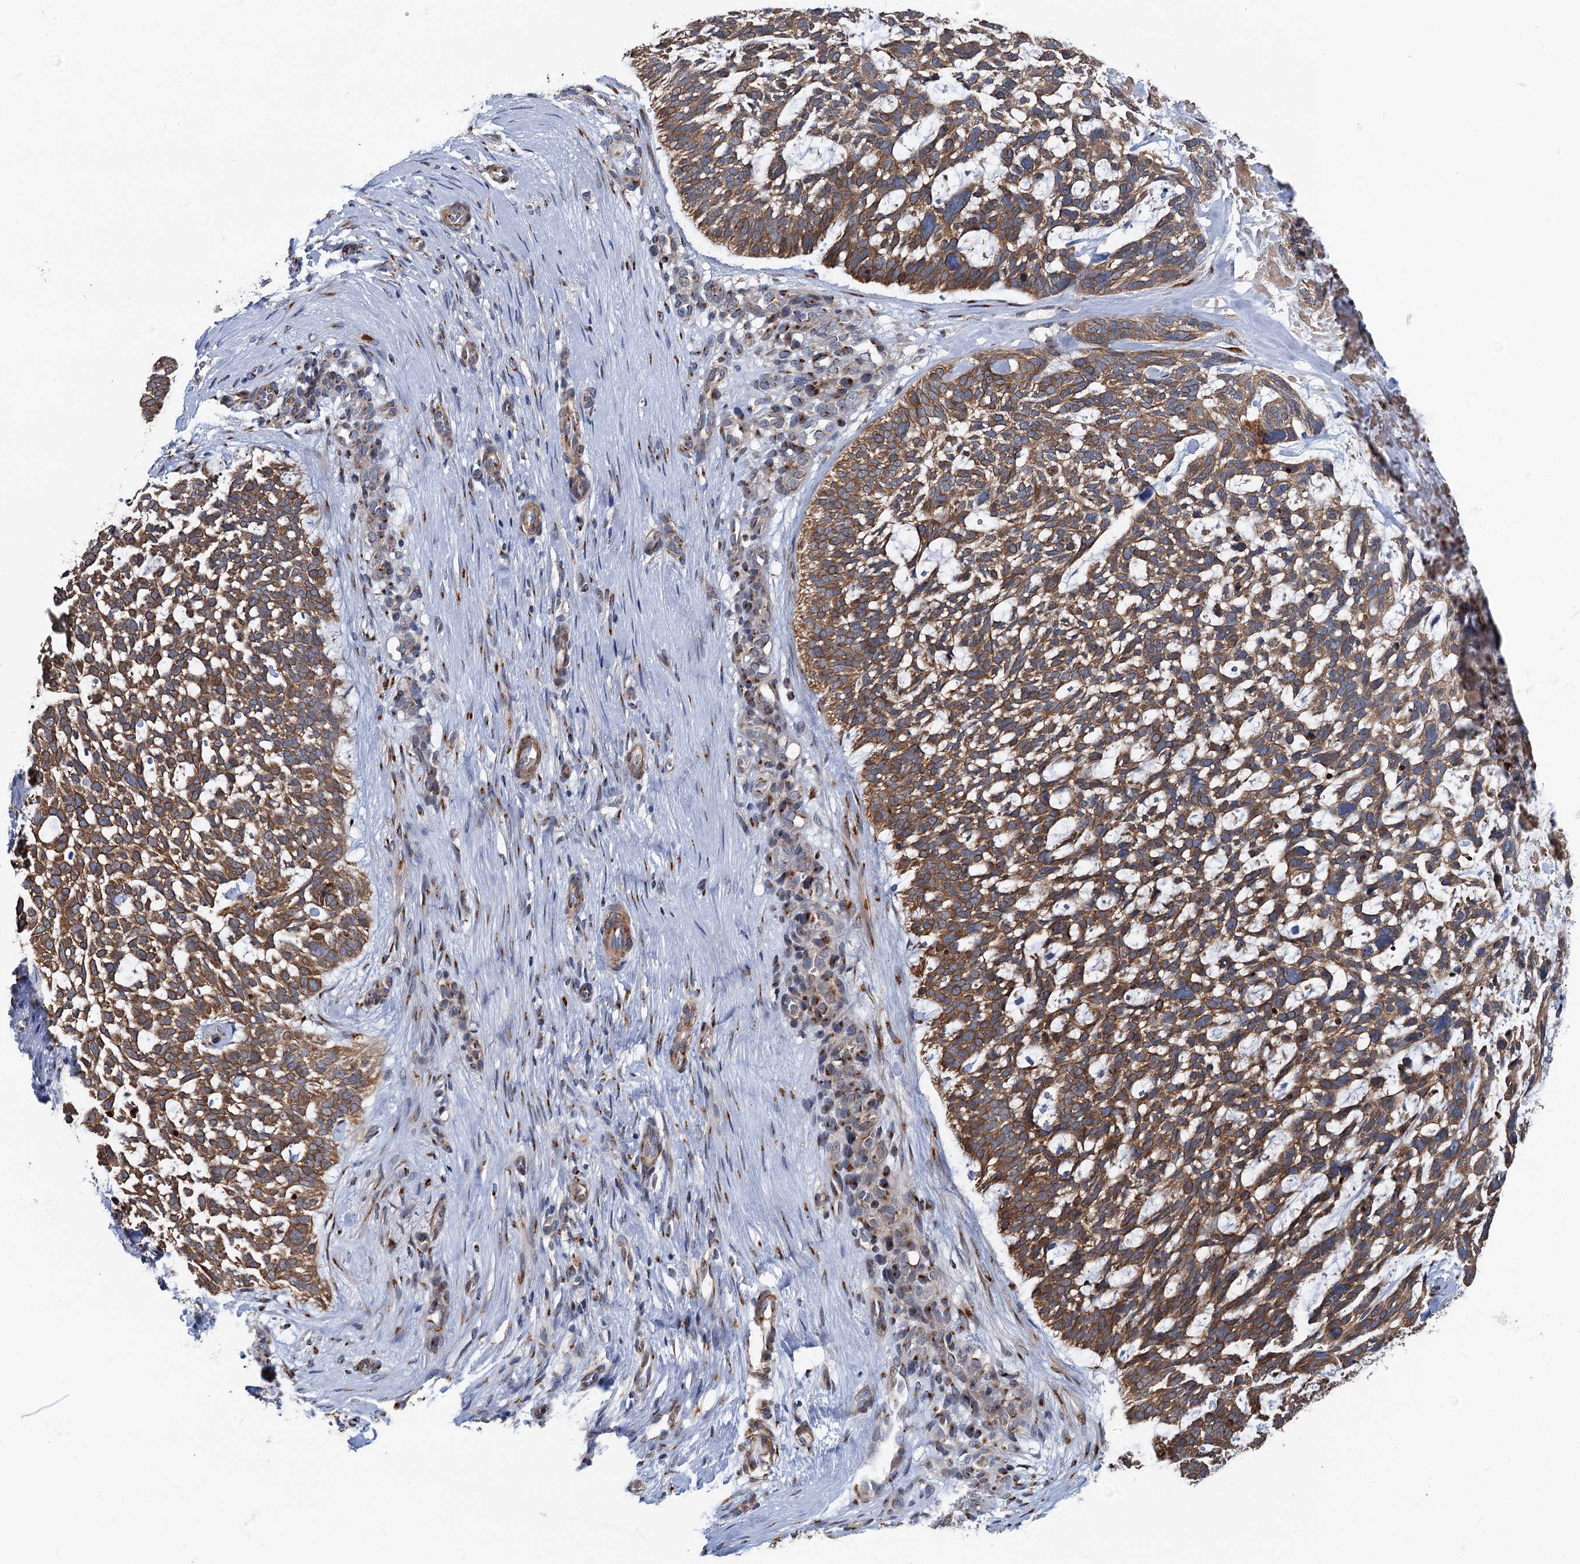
{"staining": {"intensity": "moderate", "quantity": ">75%", "location": "cytoplasmic/membranous"}, "tissue": "skin cancer", "cell_type": "Tumor cells", "image_type": "cancer", "snomed": [{"axis": "morphology", "description": "Basal cell carcinoma"}, {"axis": "topography", "description": "Skin"}], "caption": "Basal cell carcinoma (skin) stained with a brown dye demonstrates moderate cytoplasmic/membranous positive positivity in approximately >75% of tumor cells.", "gene": "BET1L", "patient": {"sex": "male", "age": 88}}